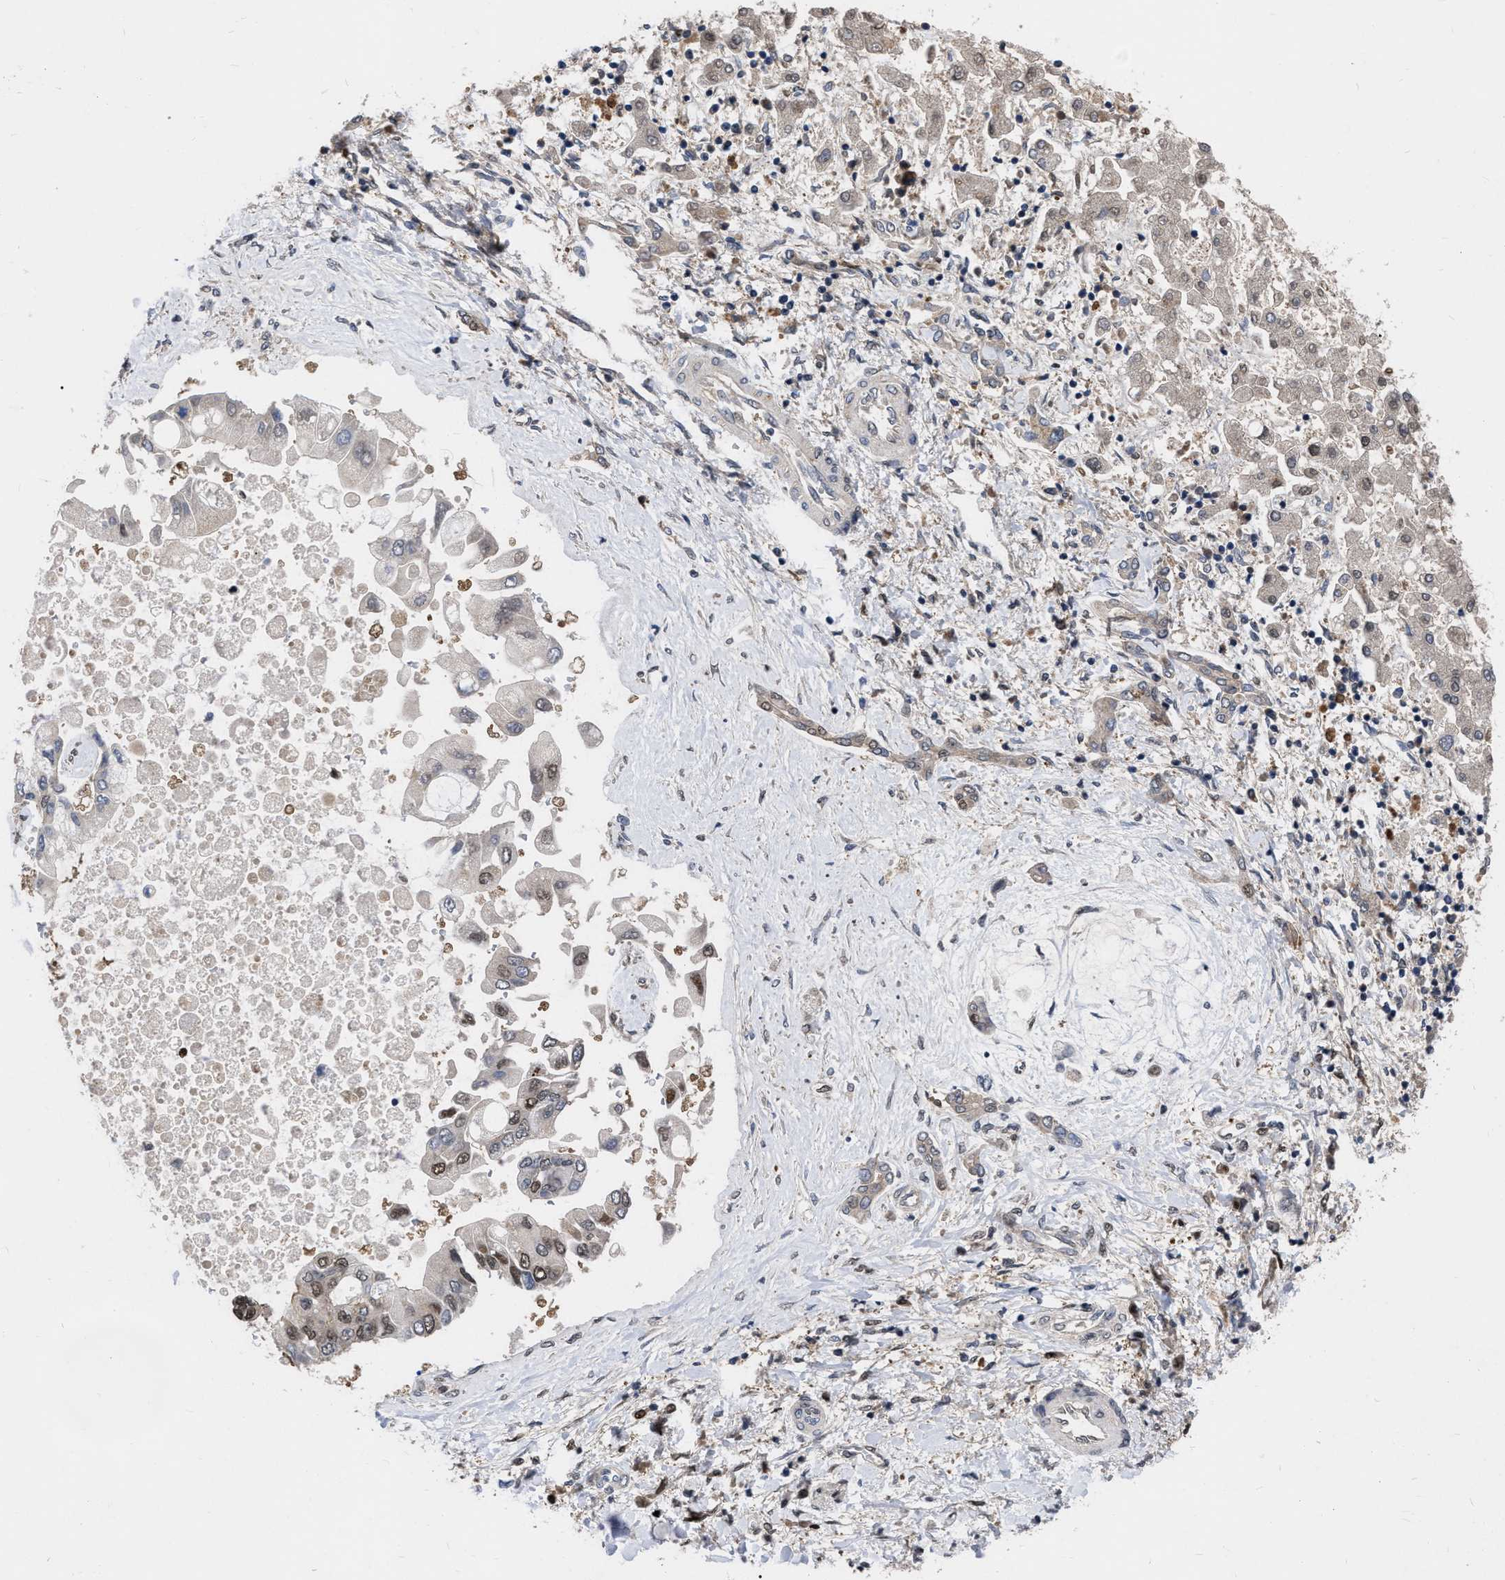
{"staining": {"intensity": "moderate", "quantity": "25%-75%", "location": "nuclear"}, "tissue": "liver cancer", "cell_type": "Tumor cells", "image_type": "cancer", "snomed": [{"axis": "morphology", "description": "Cholangiocarcinoma"}, {"axis": "topography", "description": "Liver"}], "caption": "Liver cancer stained with DAB (3,3'-diaminobenzidine) immunohistochemistry (IHC) exhibits medium levels of moderate nuclear staining in approximately 25%-75% of tumor cells. The protein is stained brown, and the nuclei are stained in blue (DAB IHC with brightfield microscopy, high magnification).", "gene": "MDM4", "patient": {"sex": "male", "age": 50}}